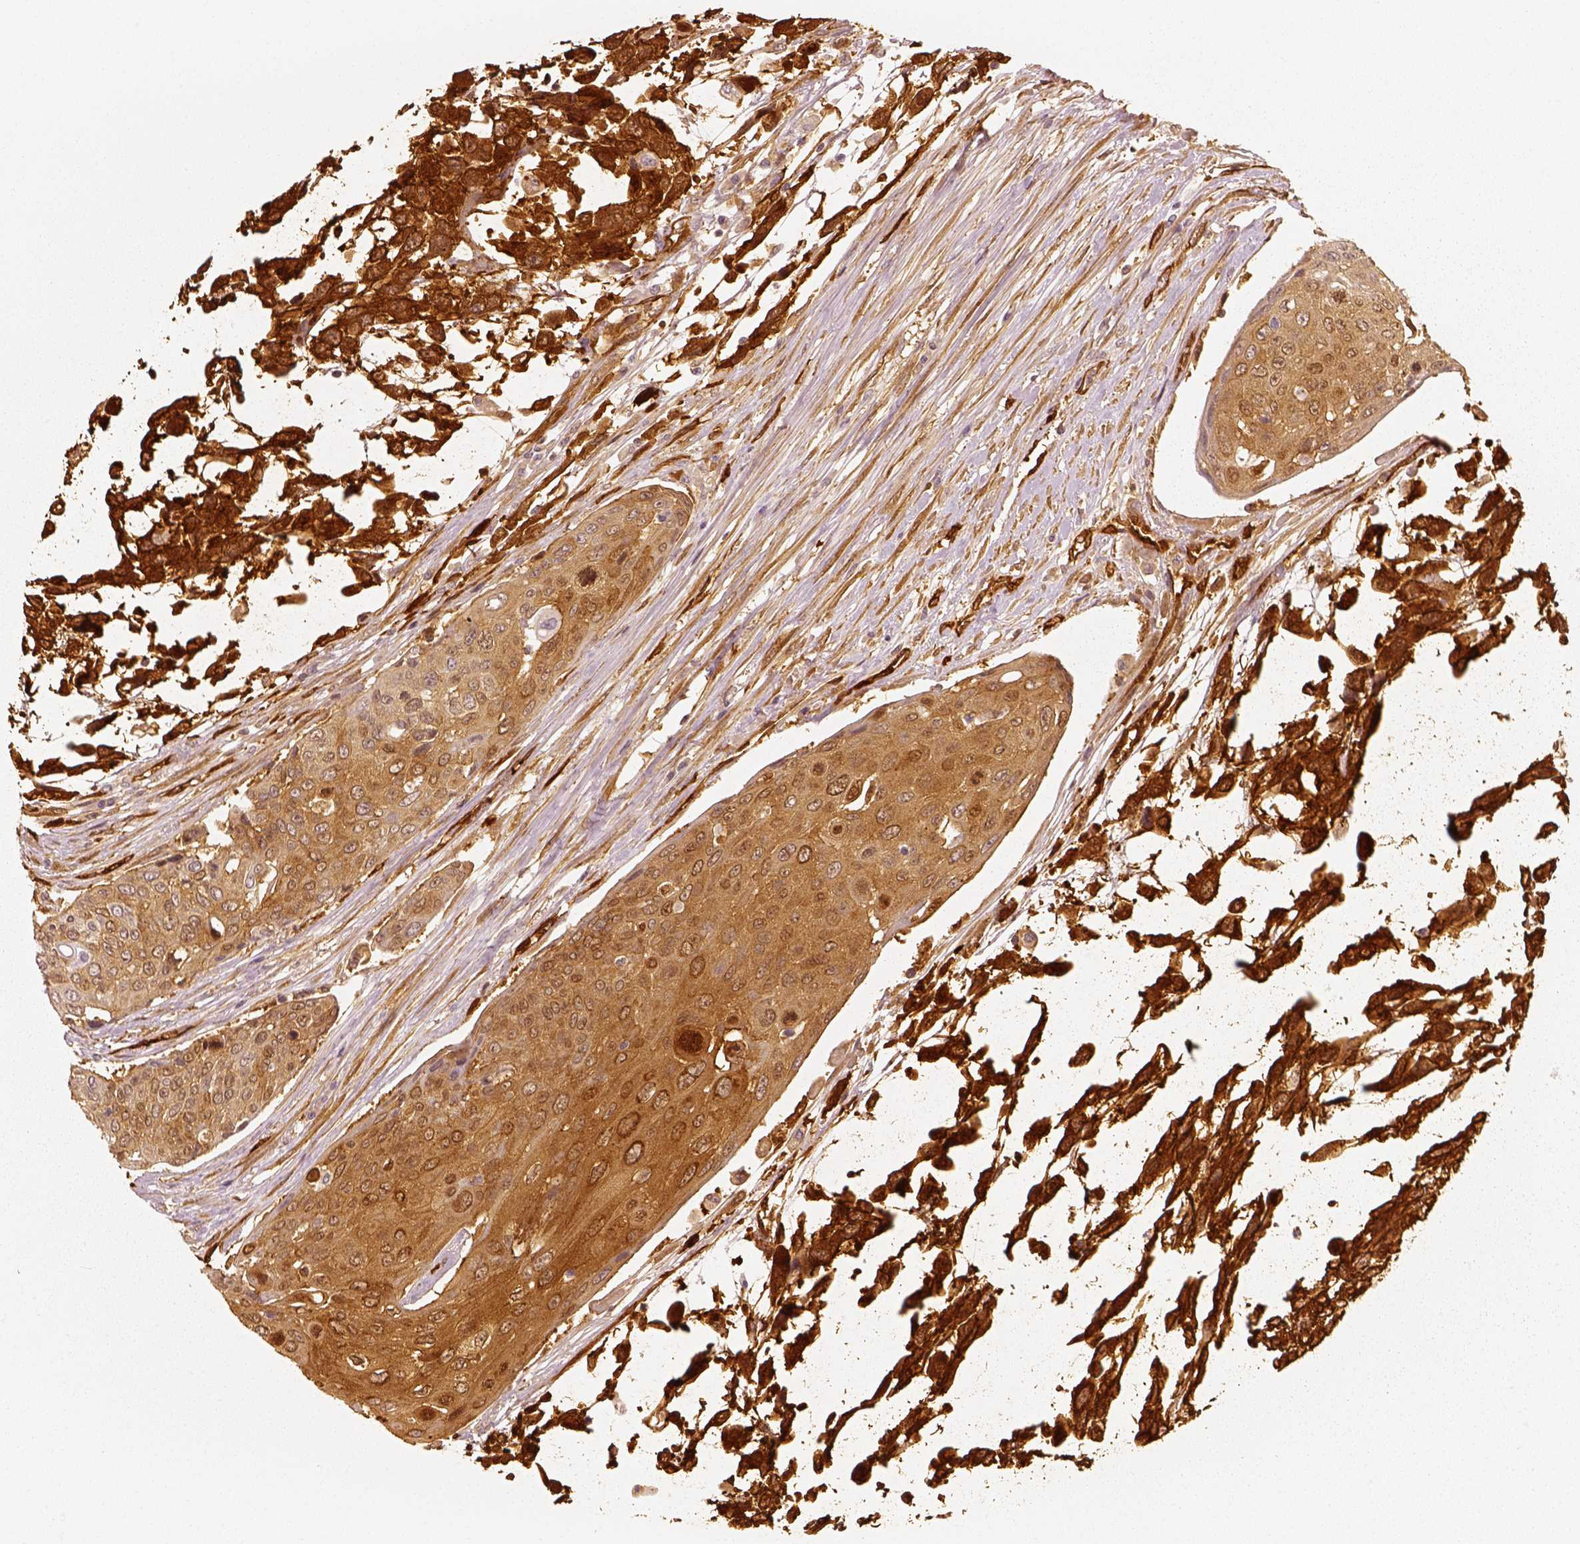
{"staining": {"intensity": "moderate", "quantity": ">75%", "location": "cytoplasmic/membranous"}, "tissue": "urothelial cancer", "cell_type": "Tumor cells", "image_type": "cancer", "snomed": [{"axis": "morphology", "description": "Urothelial carcinoma, High grade"}, {"axis": "topography", "description": "Urinary bladder"}], "caption": "The photomicrograph demonstrates immunohistochemical staining of urothelial cancer. There is moderate cytoplasmic/membranous expression is appreciated in about >75% of tumor cells.", "gene": "FSCN1", "patient": {"sex": "female", "age": 70}}